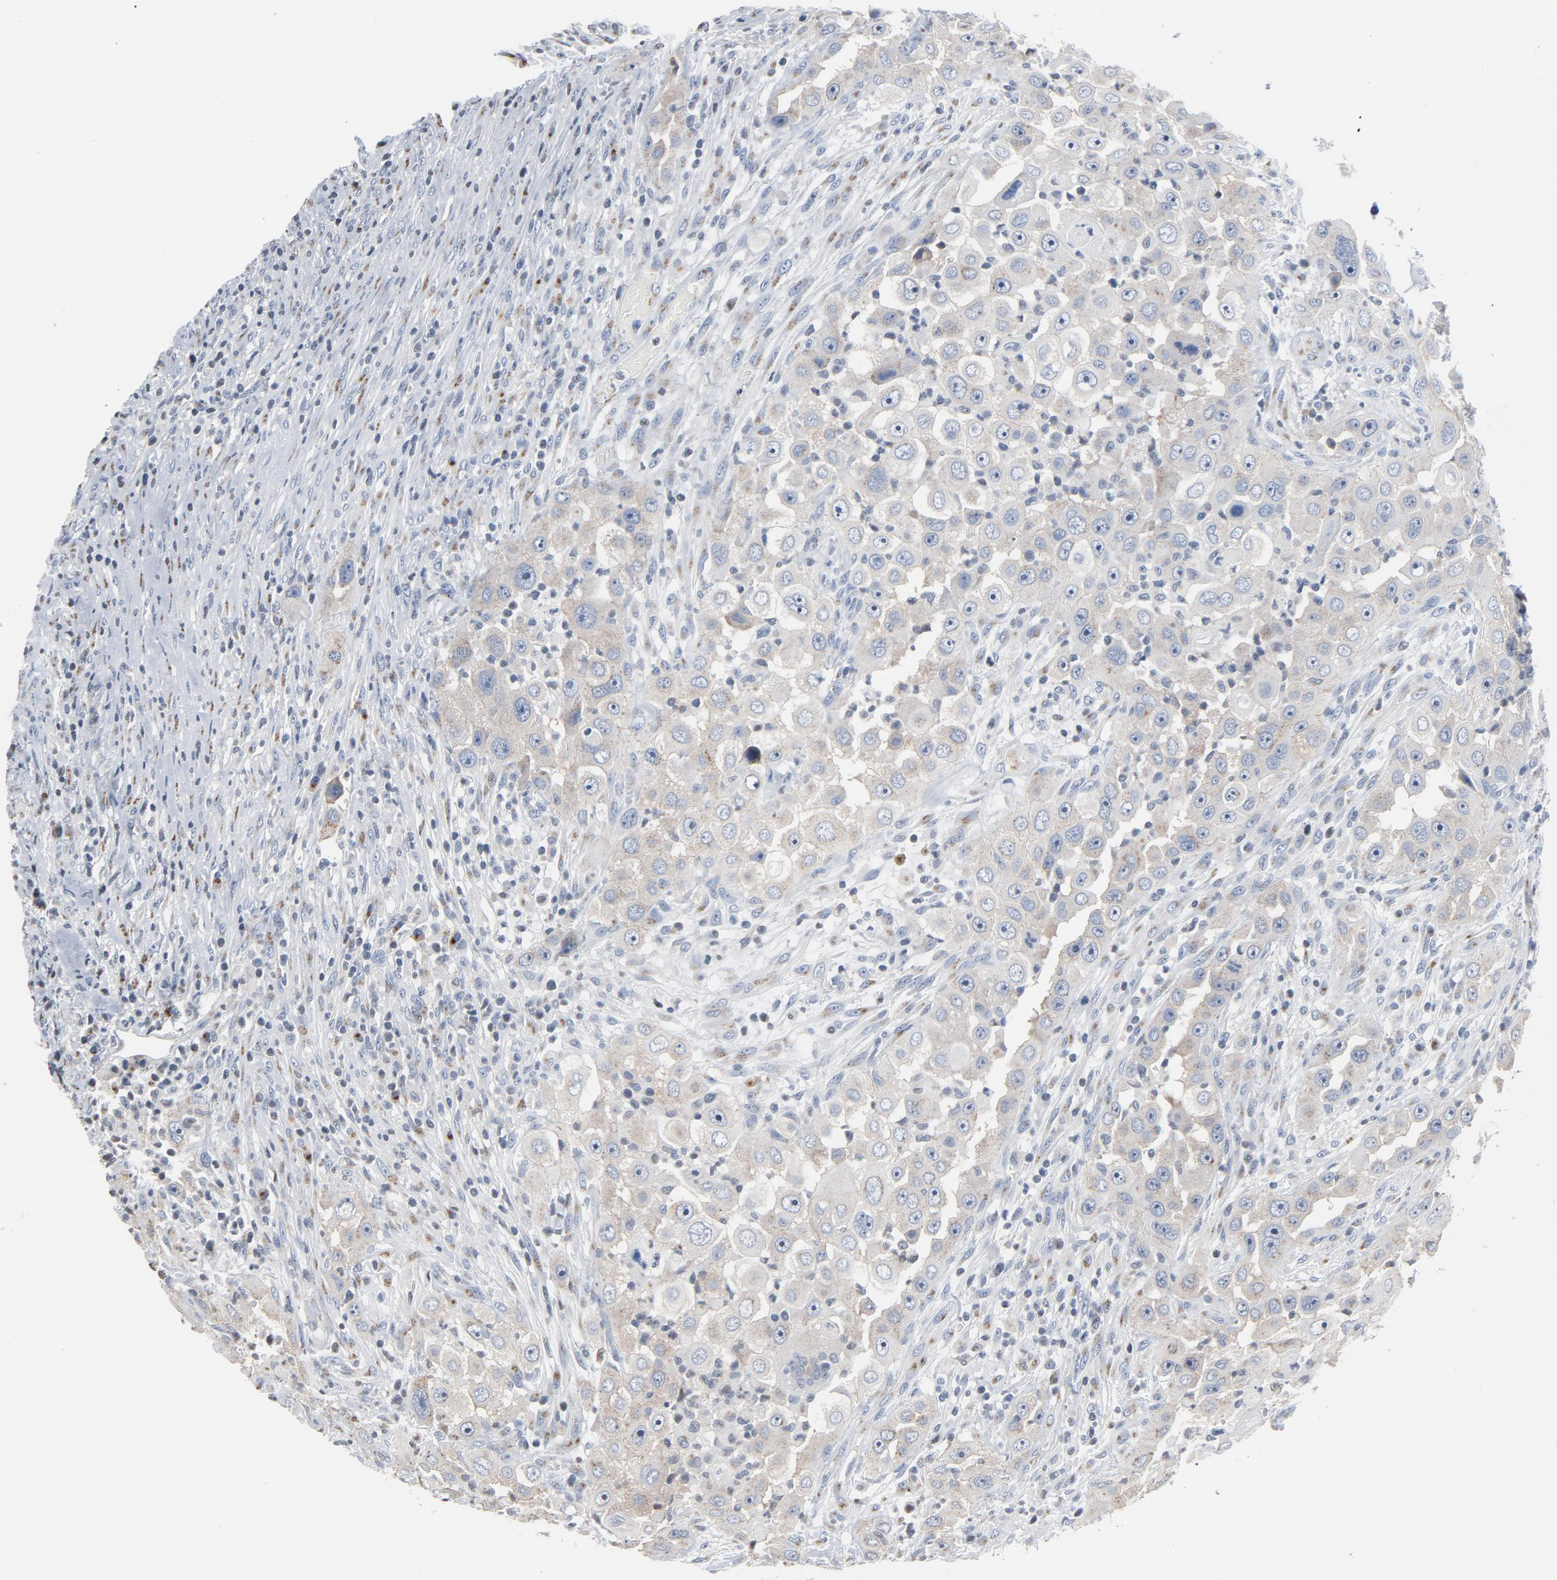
{"staining": {"intensity": "weak", "quantity": ">75%", "location": "cytoplasmic/membranous"}, "tissue": "head and neck cancer", "cell_type": "Tumor cells", "image_type": "cancer", "snomed": [{"axis": "morphology", "description": "Carcinoma, NOS"}, {"axis": "topography", "description": "Head-Neck"}], "caption": "The immunohistochemical stain highlights weak cytoplasmic/membranous positivity in tumor cells of head and neck cancer tissue. The protein of interest is stained brown, and the nuclei are stained in blue (DAB (3,3'-diaminobenzidine) IHC with brightfield microscopy, high magnification).", "gene": "YIPF6", "patient": {"sex": "male", "age": 87}}